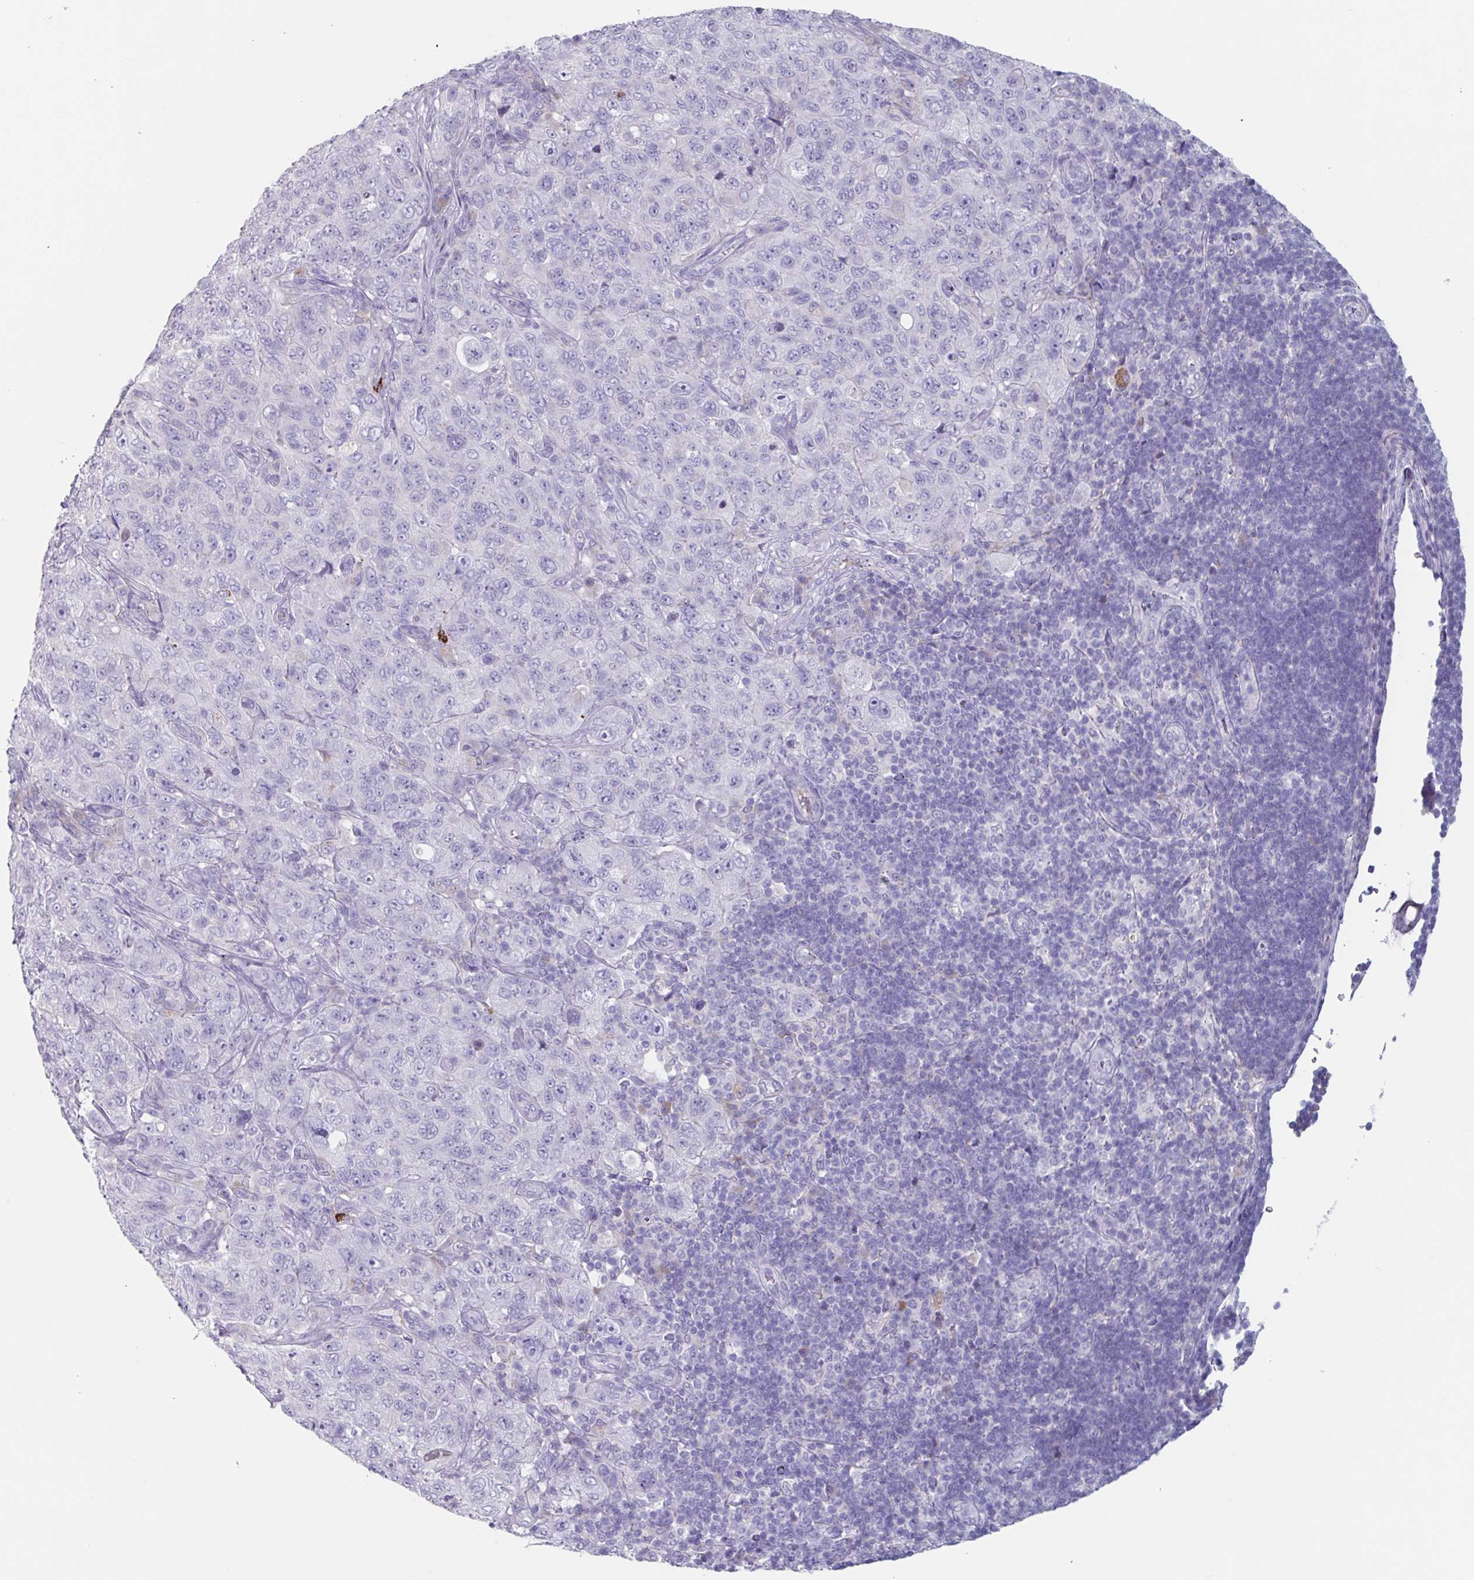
{"staining": {"intensity": "negative", "quantity": "none", "location": "none"}, "tissue": "pancreatic cancer", "cell_type": "Tumor cells", "image_type": "cancer", "snomed": [{"axis": "morphology", "description": "Adenocarcinoma, NOS"}, {"axis": "topography", "description": "Pancreas"}], "caption": "Protein analysis of pancreatic cancer exhibits no significant positivity in tumor cells.", "gene": "OR2T10", "patient": {"sex": "male", "age": 68}}